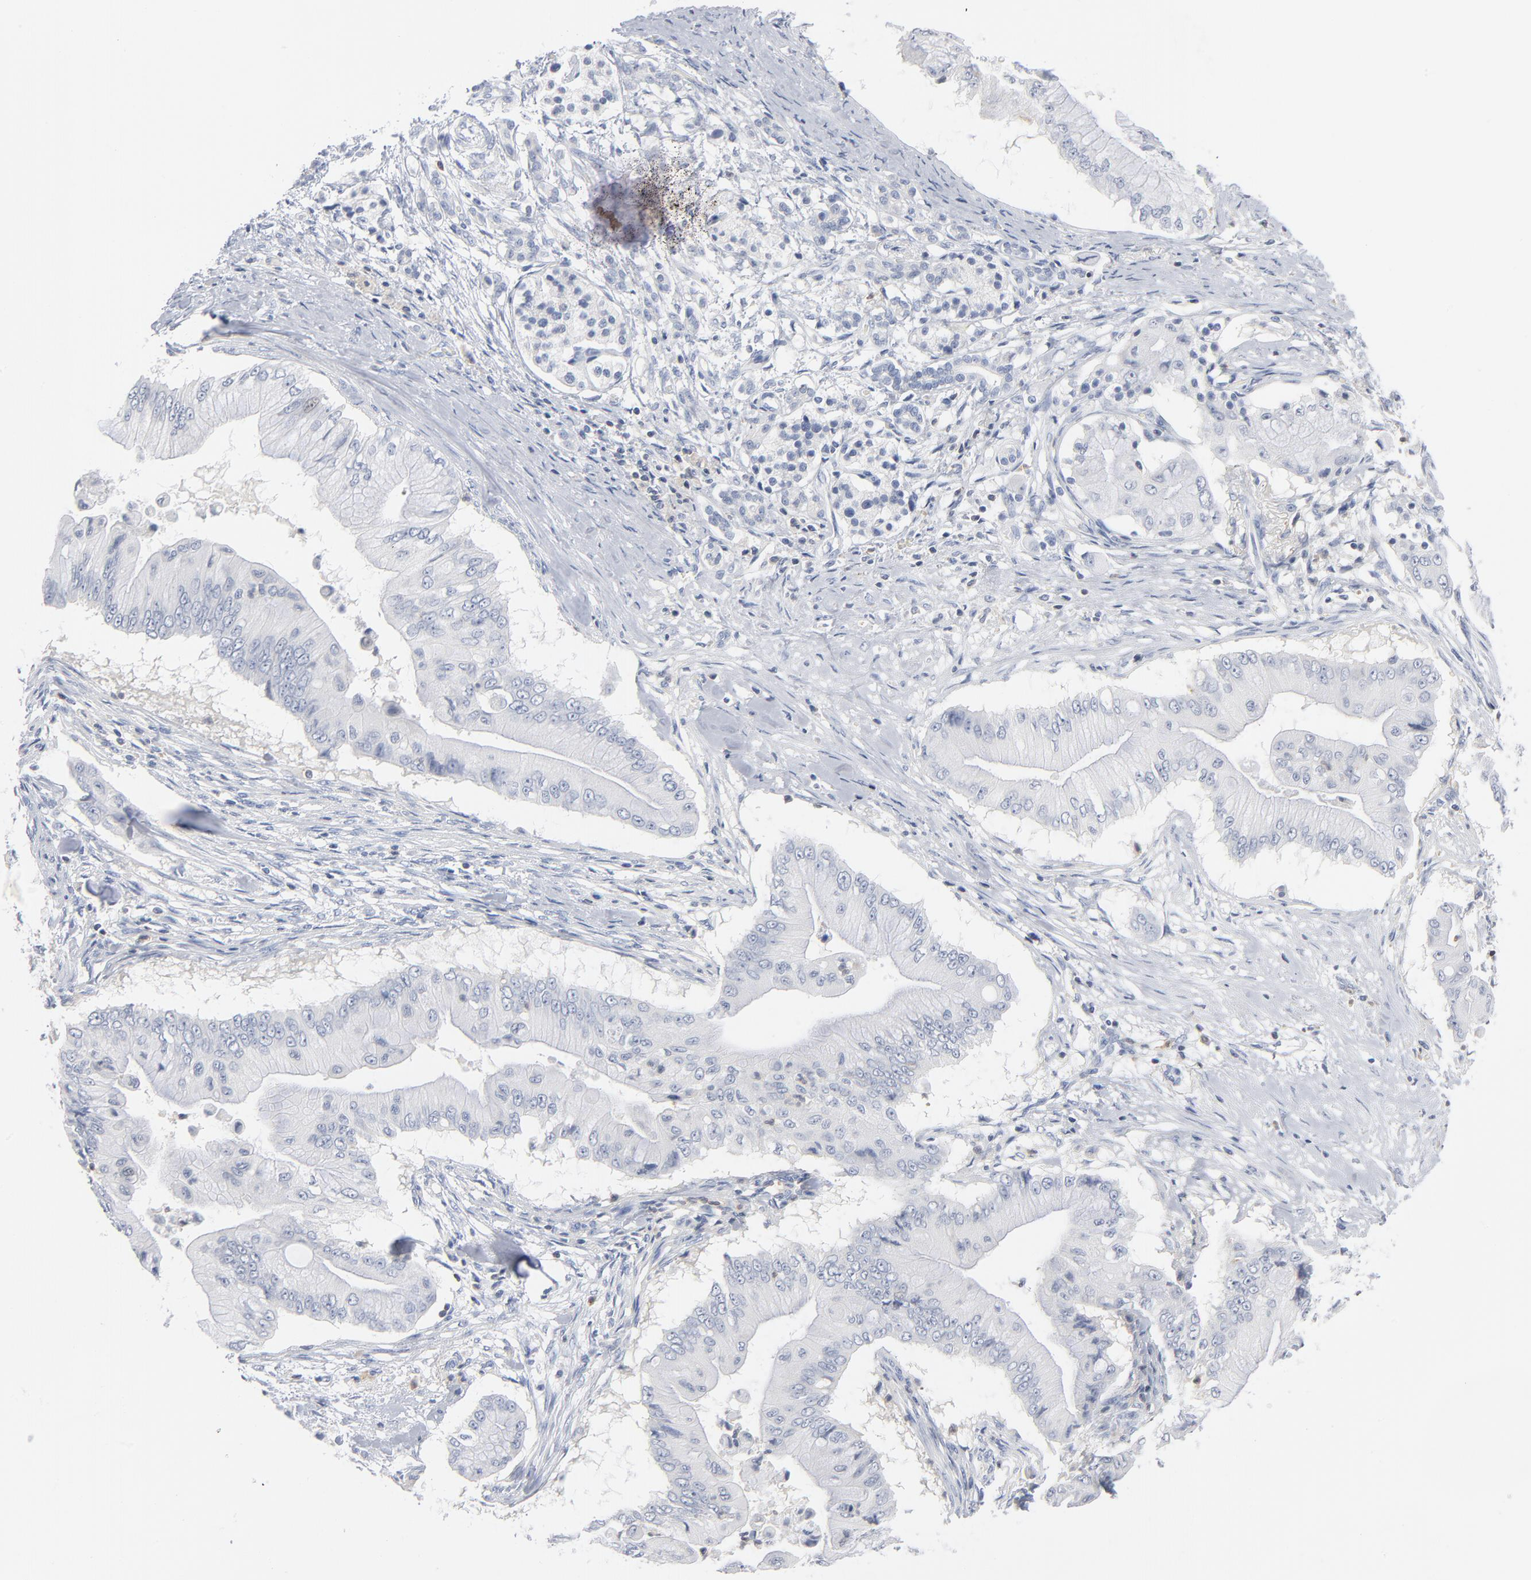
{"staining": {"intensity": "negative", "quantity": "none", "location": "none"}, "tissue": "pancreatic cancer", "cell_type": "Tumor cells", "image_type": "cancer", "snomed": [{"axis": "morphology", "description": "Adenocarcinoma, NOS"}, {"axis": "topography", "description": "Pancreas"}], "caption": "Photomicrograph shows no significant protein staining in tumor cells of pancreatic cancer (adenocarcinoma).", "gene": "PTK2B", "patient": {"sex": "male", "age": 62}}